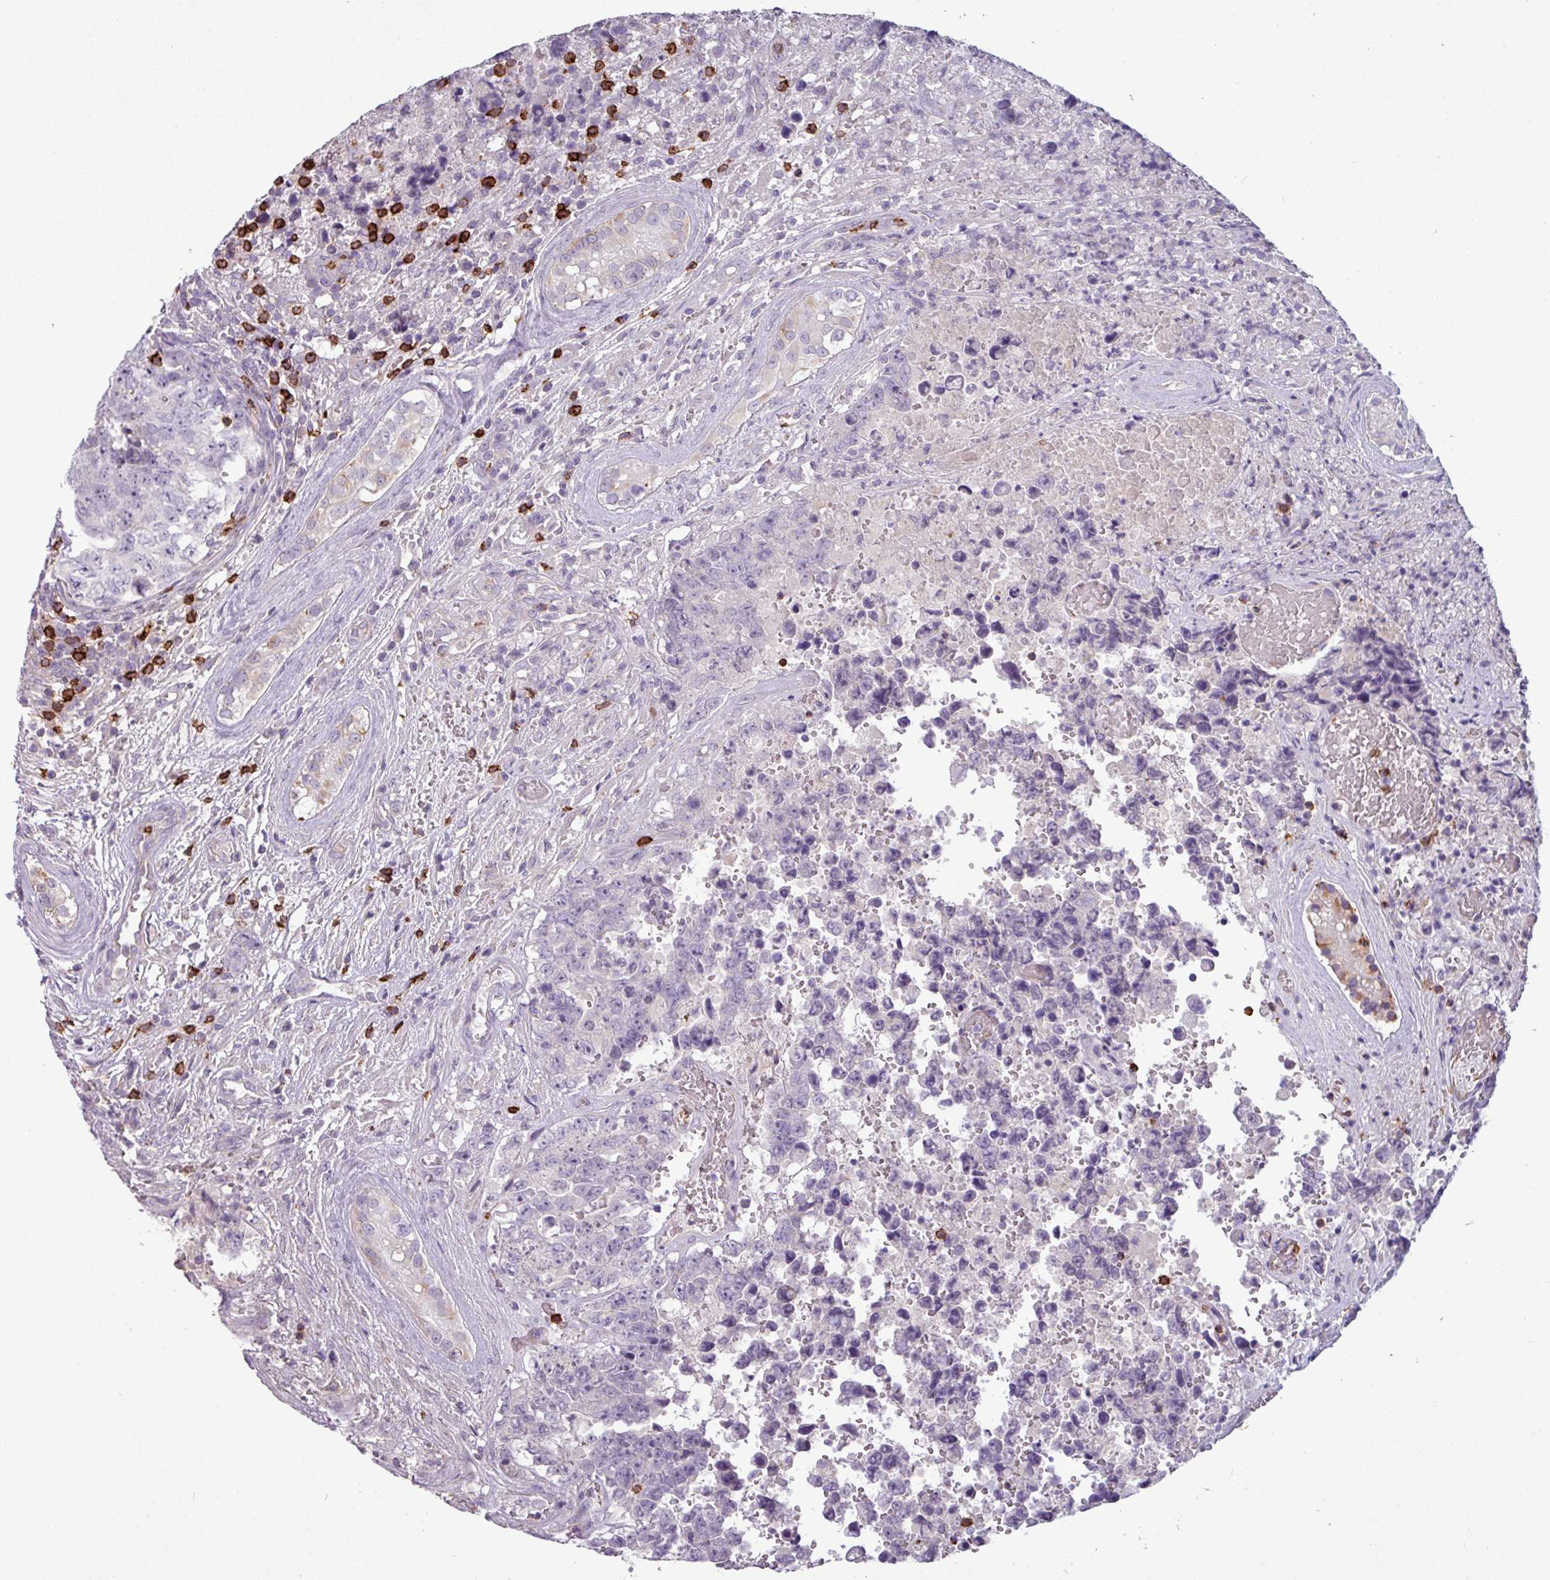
{"staining": {"intensity": "negative", "quantity": "none", "location": "none"}, "tissue": "testis cancer", "cell_type": "Tumor cells", "image_type": "cancer", "snomed": [{"axis": "morphology", "description": "Normal tissue, NOS"}, {"axis": "morphology", "description": "Carcinoma, Embryonal, NOS"}, {"axis": "topography", "description": "Testis"}, {"axis": "topography", "description": "Epididymis"}], "caption": "Immunohistochemistry (IHC) micrograph of human testis embryonal carcinoma stained for a protein (brown), which shows no positivity in tumor cells.", "gene": "CD8A", "patient": {"sex": "male", "age": 25}}